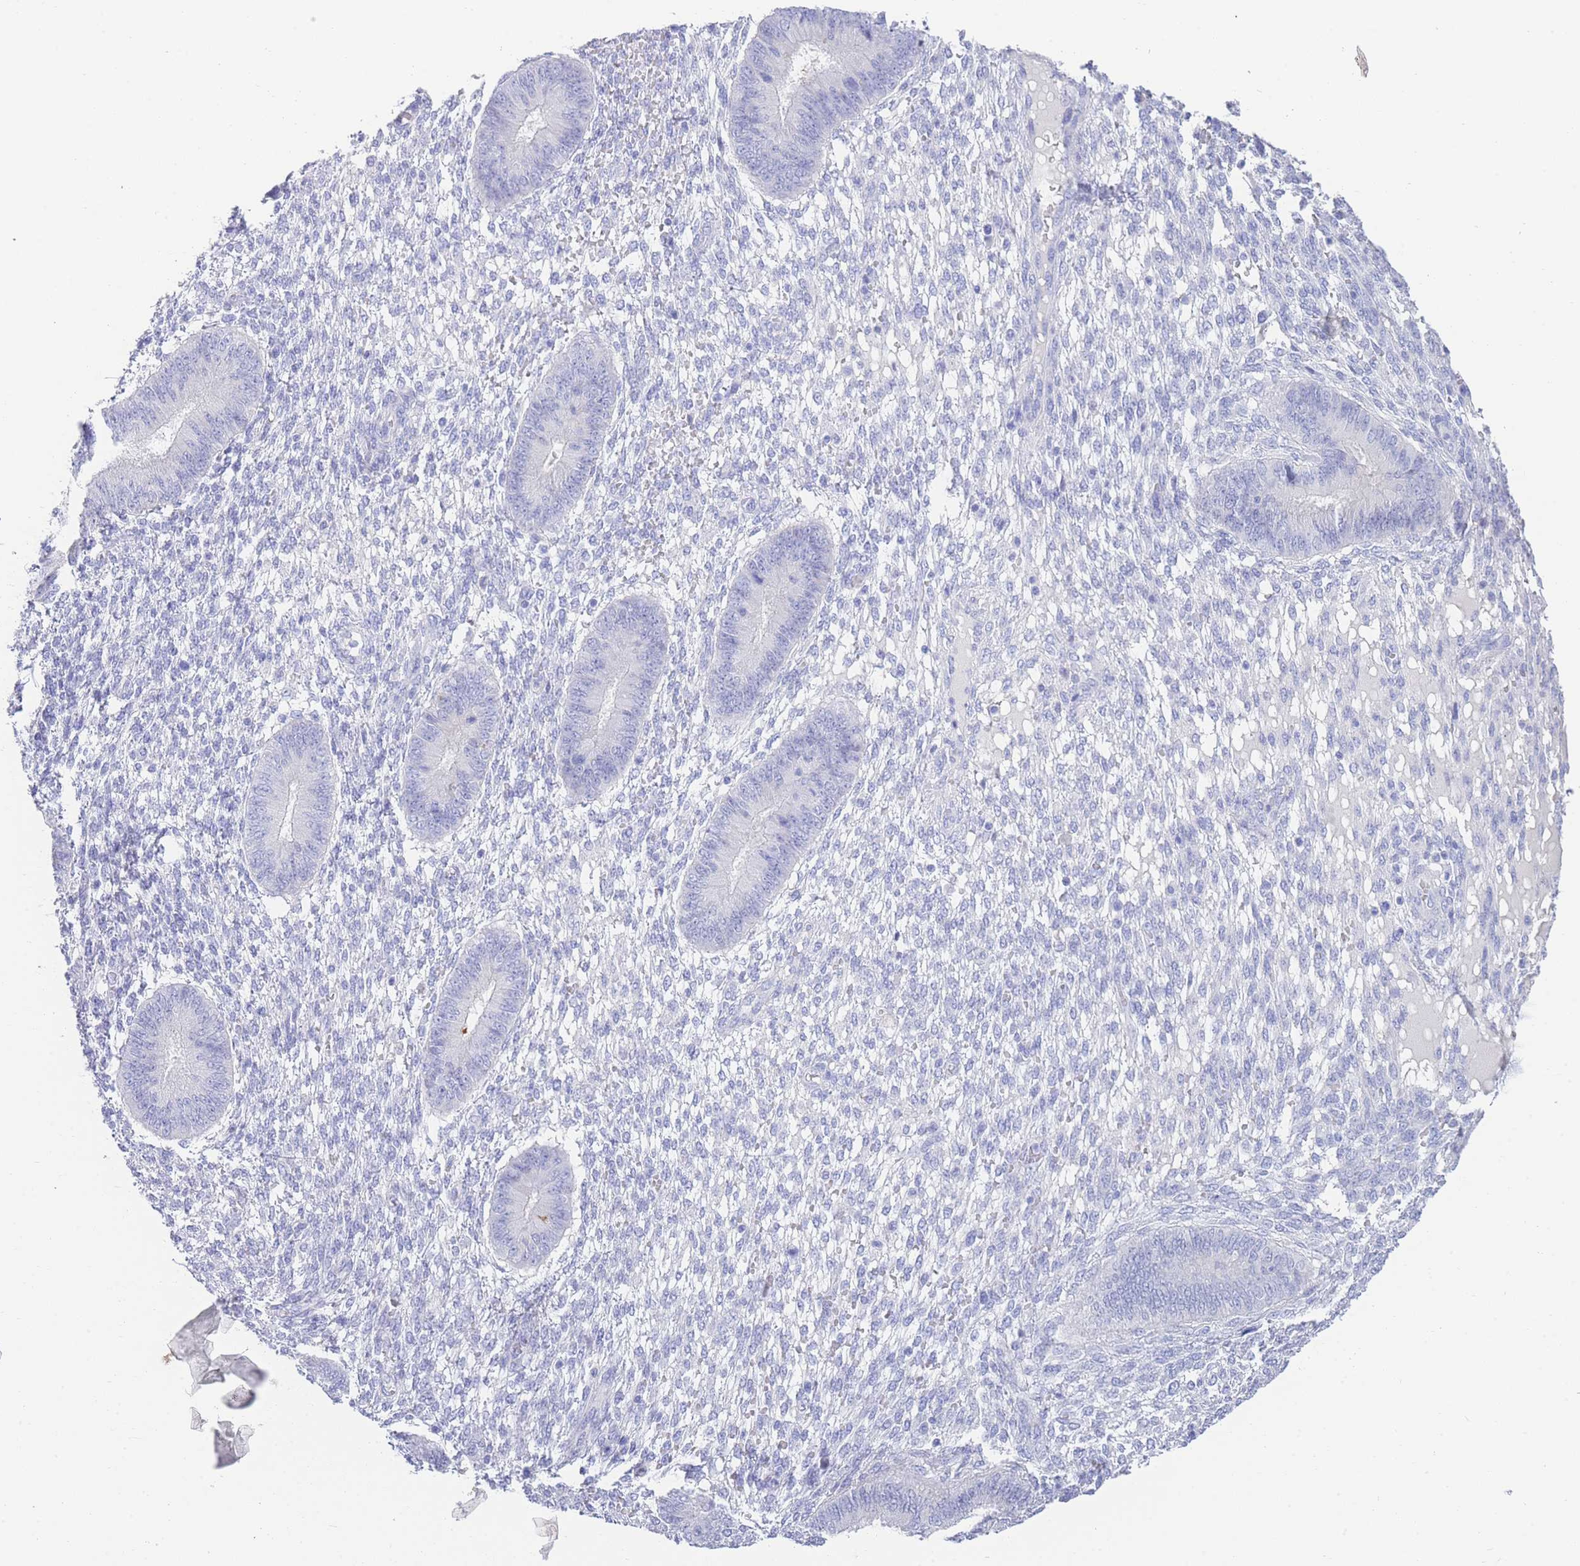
{"staining": {"intensity": "negative", "quantity": "none", "location": "none"}, "tissue": "endometrium", "cell_type": "Cells in endometrial stroma", "image_type": "normal", "snomed": [{"axis": "morphology", "description": "Normal tissue, NOS"}, {"axis": "topography", "description": "Endometrium"}], "caption": "High magnification brightfield microscopy of benign endometrium stained with DAB (3,3'-diaminobenzidine) (brown) and counterstained with hematoxylin (blue): cells in endometrial stroma show no significant positivity. The staining is performed using DAB (3,3'-diaminobenzidine) brown chromogen with nuclei counter-stained in using hematoxylin.", "gene": "LRRC37A2", "patient": {"sex": "female", "age": 49}}